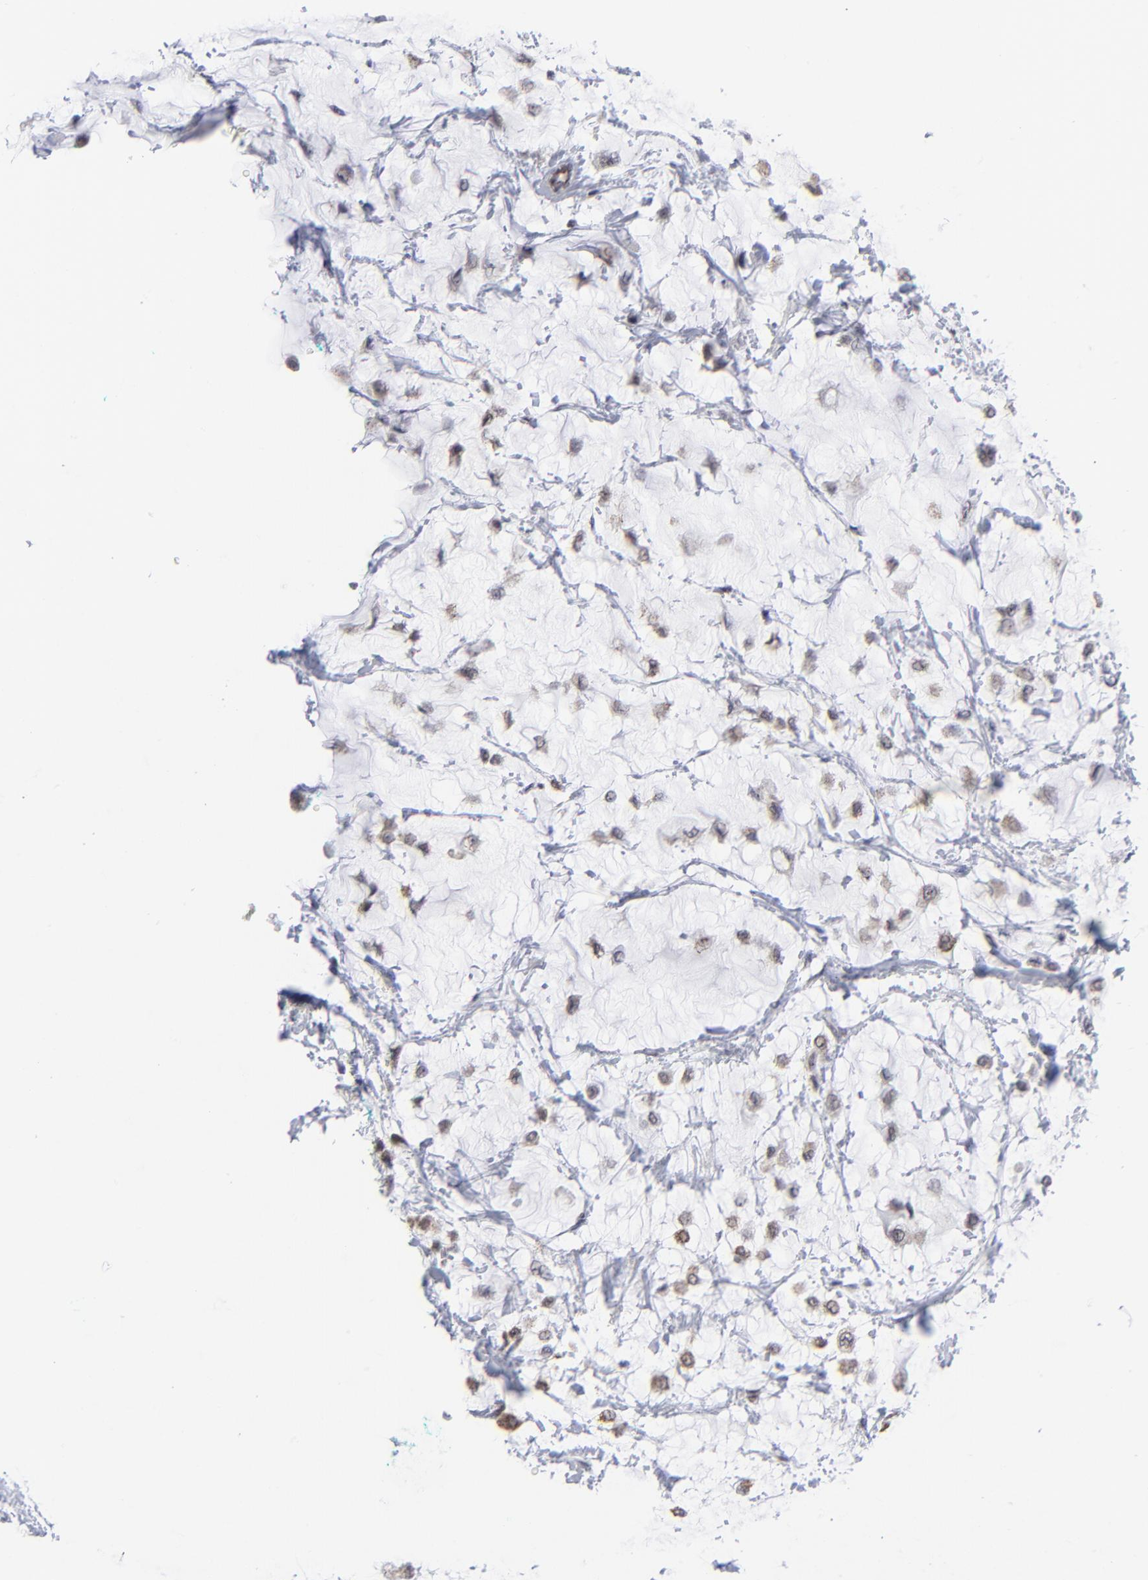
{"staining": {"intensity": "weak", "quantity": ">75%", "location": "cytoplasmic/membranous"}, "tissue": "breast cancer", "cell_type": "Tumor cells", "image_type": "cancer", "snomed": [{"axis": "morphology", "description": "Lobular carcinoma"}, {"axis": "topography", "description": "Breast"}], "caption": "This micrograph demonstrates immunohistochemistry (IHC) staining of human breast cancer (lobular carcinoma), with low weak cytoplasmic/membranous staining in approximately >75% of tumor cells.", "gene": "SP2", "patient": {"sex": "female", "age": 85}}